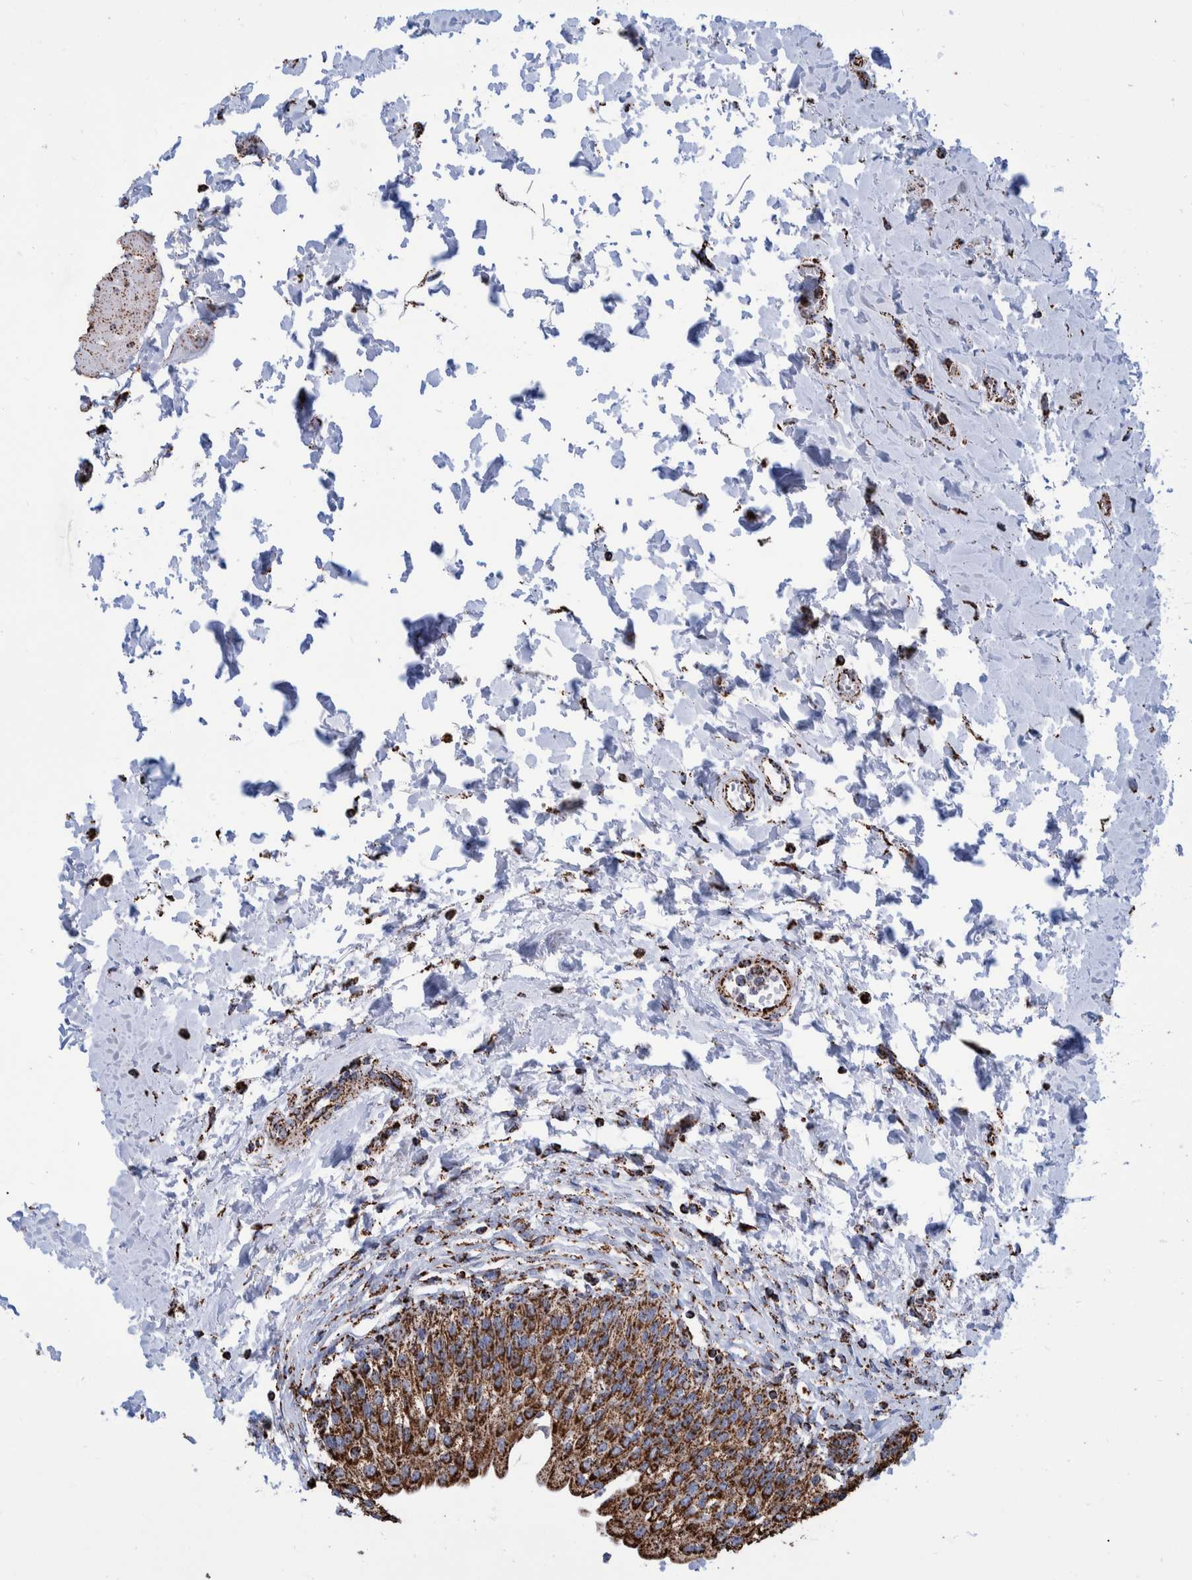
{"staining": {"intensity": "strong", "quantity": ">75%", "location": "cytoplasmic/membranous"}, "tissue": "urinary bladder", "cell_type": "Urothelial cells", "image_type": "normal", "snomed": [{"axis": "morphology", "description": "Normal tissue, NOS"}, {"axis": "topography", "description": "Urinary bladder"}], "caption": "Immunohistochemical staining of benign urinary bladder displays strong cytoplasmic/membranous protein expression in approximately >75% of urothelial cells. The staining was performed using DAB (3,3'-diaminobenzidine) to visualize the protein expression in brown, while the nuclei were stained in blue with hematoxylin (Magnification: 20x).", "gene": "VPS26C", "patient": {"sex": "male", "age": 55}}